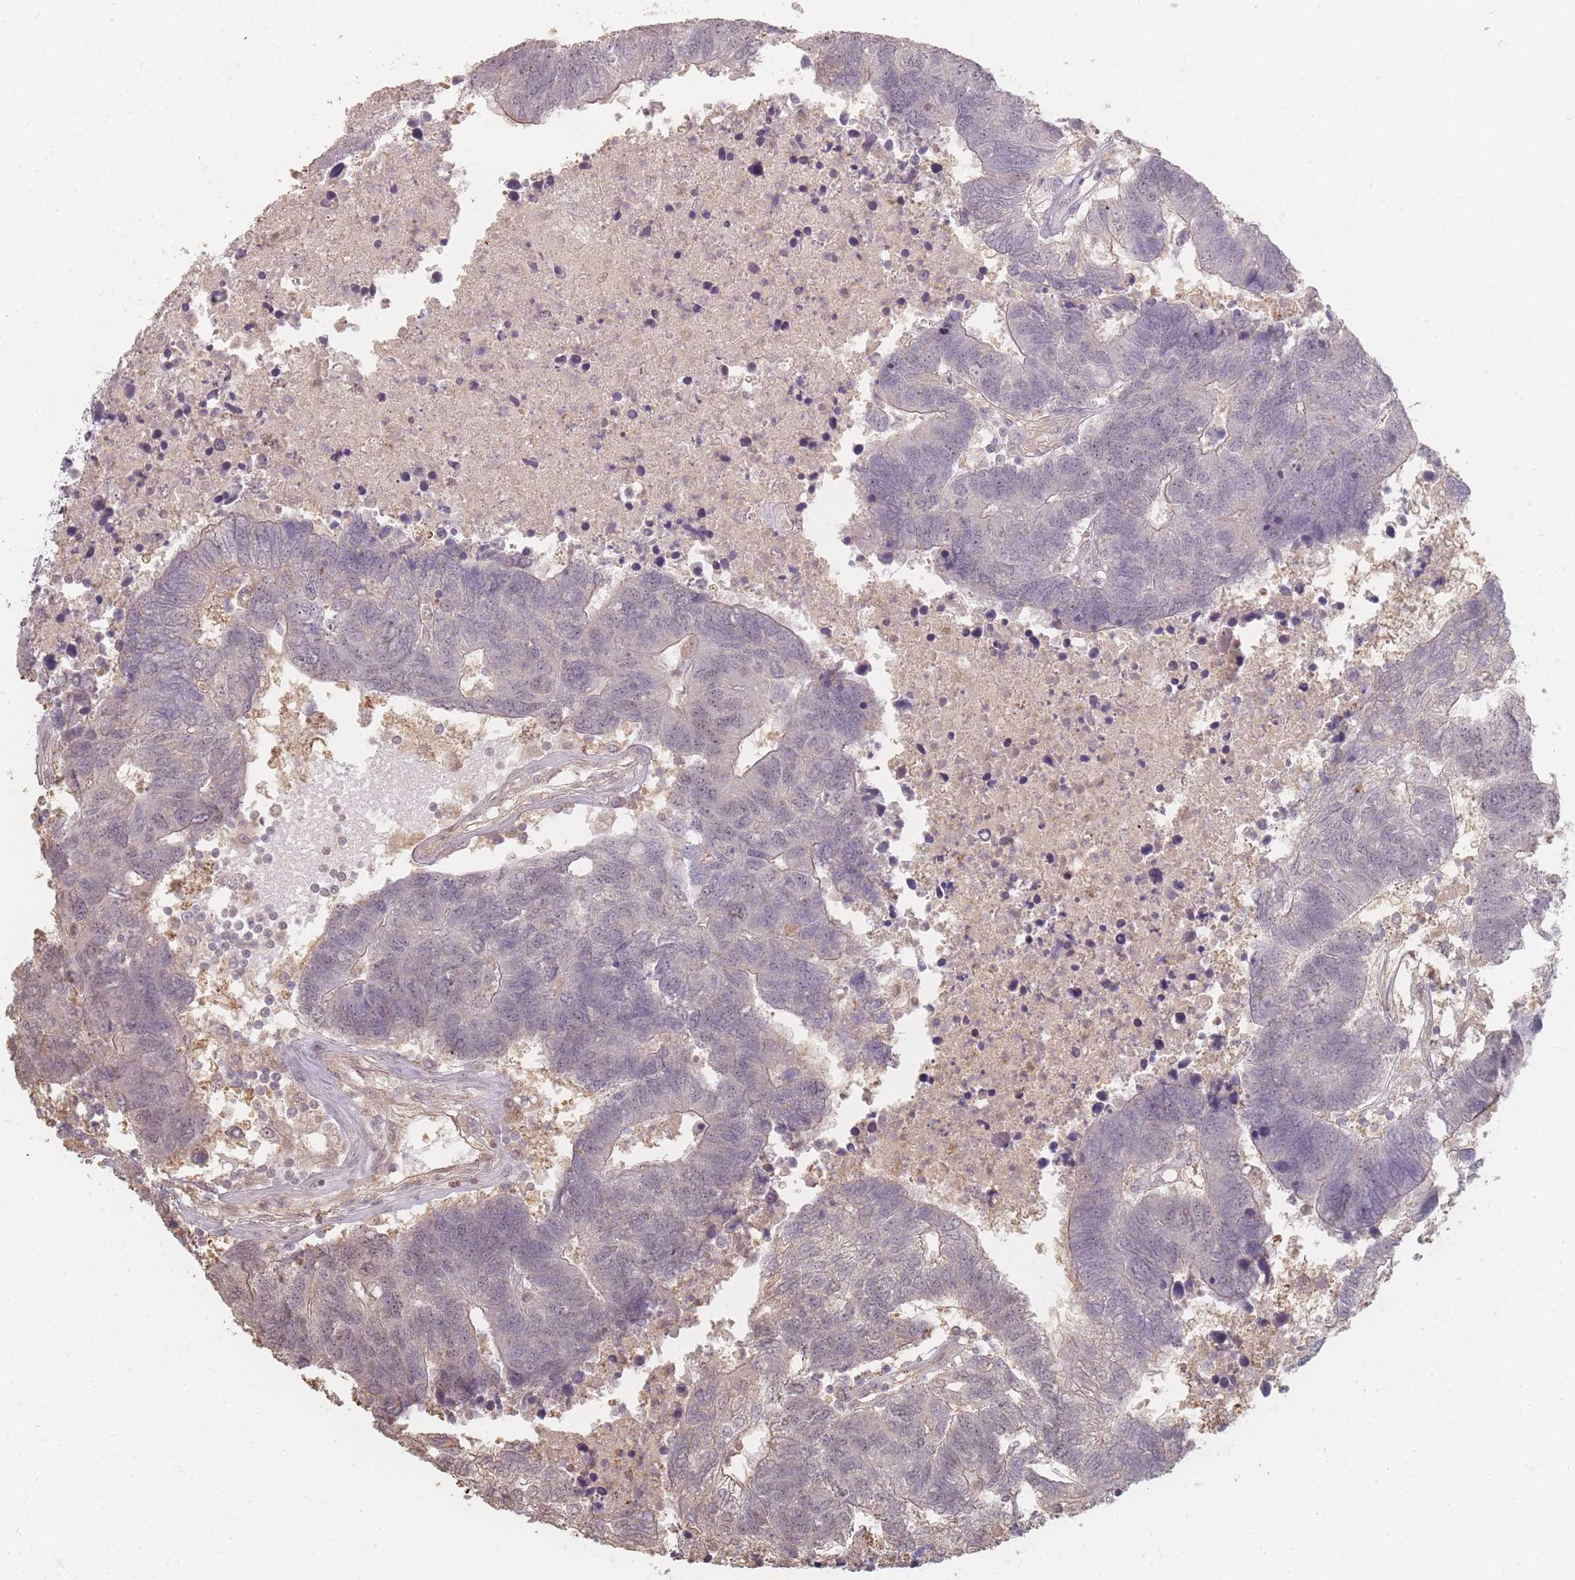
{"staining": {"intensity": "weak", "quantity": "<25%", "location": "cytoplasmic/membranous,nuclear"}, "tissue": "colorectal cancer", "cell_type": "Tumor cells", "image_type": "cancer", "snomed": [{"axis": "morphology", "description": "Adenocarcinoma, NOS"}, {"axis": "topography", "description": "Colon"}], "caption": "Protein analysis of colorectal adenocarcinoma shows no significant expression in tumor cells. The staining was performed using DAB (3,3'-diaminobenzidine) to visualize the protein expression in brown, while the nuclei were stained in blue with hematoxylin (Magnification: 20x).", "gene": "RFTN1", "patient": {"sex": "female", "age": 48}}